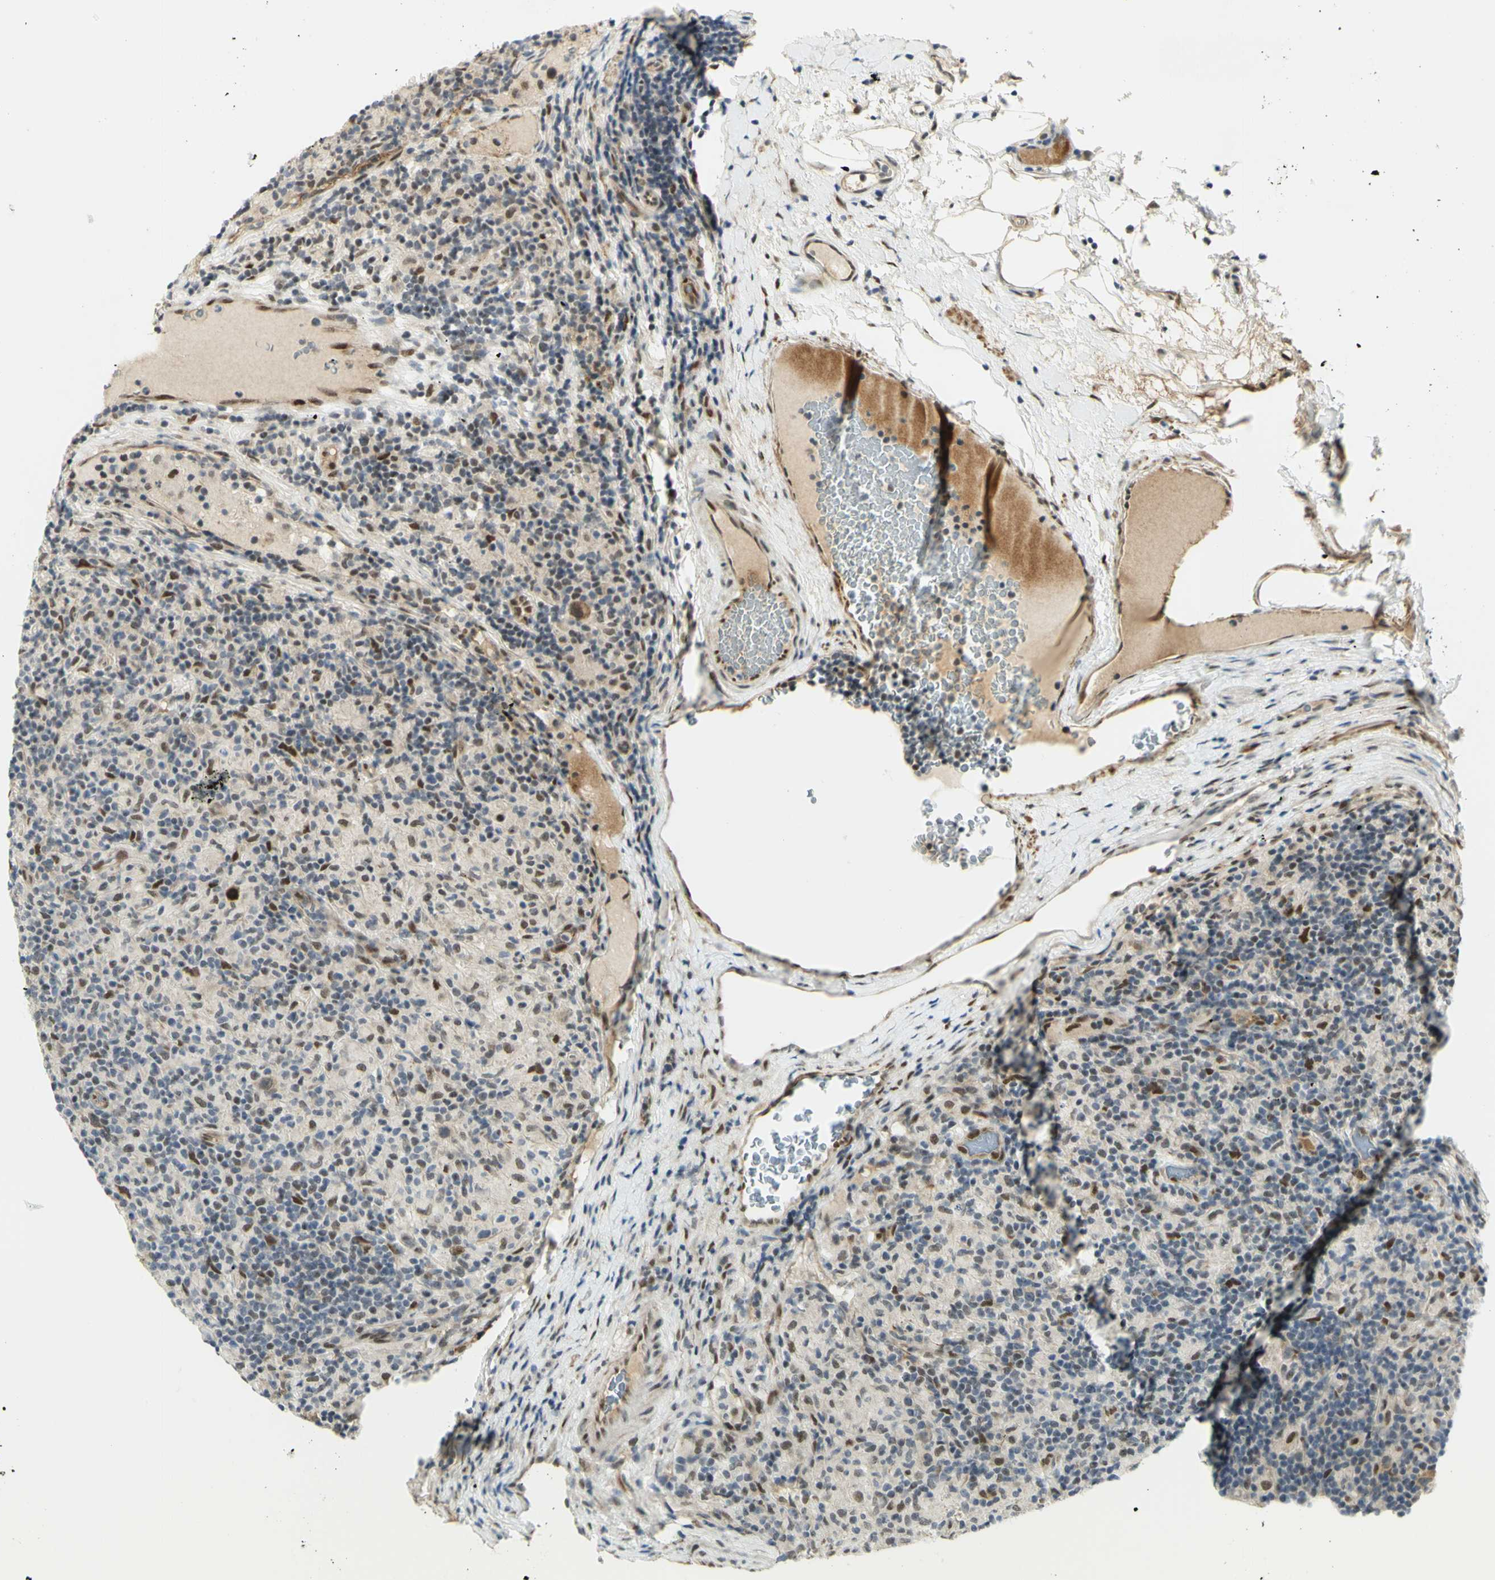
{"staining": {"intensity": "weak", "quantity": ">75%", "location": "cytoplasmic/membranous,nuclear"}, "tissue": "lymphoma", "cell_type": "Tumor cells", "image_type": "cancer", "snomed": [{"axis": "morphology", "description": "Hodgkin's disease, NOS"}, {"axis": "topography", "description": "Lymph node"}], "caption": "Hodgkin's disease stained with a protein marker demonstrates weak staining in tumor cells.", "gene": "DDX1", "patient": {"sex": "male", "age": 70}}